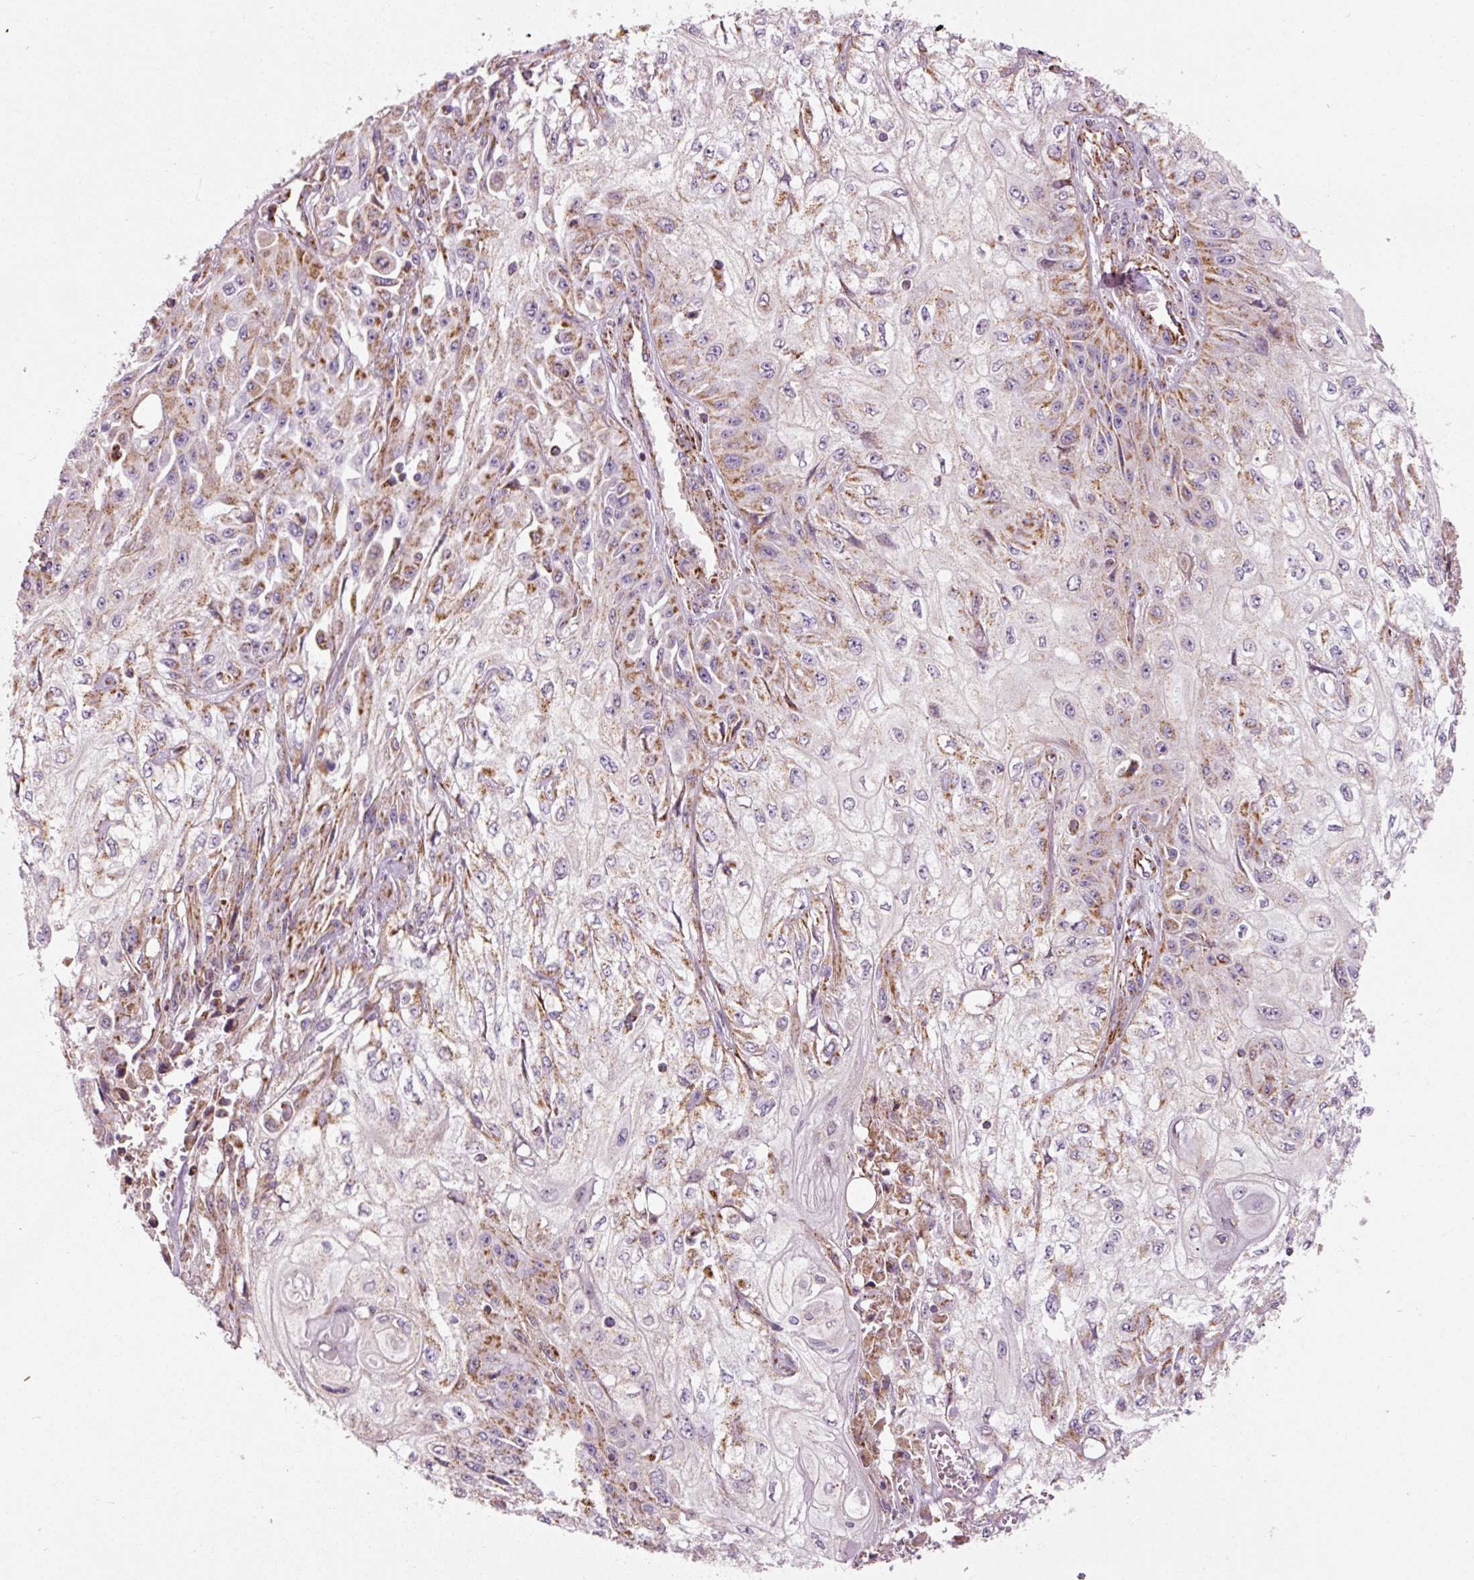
{"staining": {"intensity": "moderate", "quantity": "25%-75%", "location": "cytoplasmic/membranous"}, "tissue": "skin cancer", "cell_type": "Tumor cells", "image_type": "cancer", "snomed": [{"axis": "morphology", "description": "Squamous cell carcinoma, NOS"}, {"axis": "morphology", "description": "Squamous cell carcinoma, metastatic, NOS"}, {"axis": "topography", "description": "Skin"}, {"axis": "topography", "description": "Lymph node"}], "caption": "There is medium levels of moderate cytoplasmic/membranous positivity in tumor cells of skin squamous cell carcinoma, as demonstrated by immunohistochemical staining (brown color).", "gene": "NDUFB4", "patient": {"sex": "male", "age": 75}}